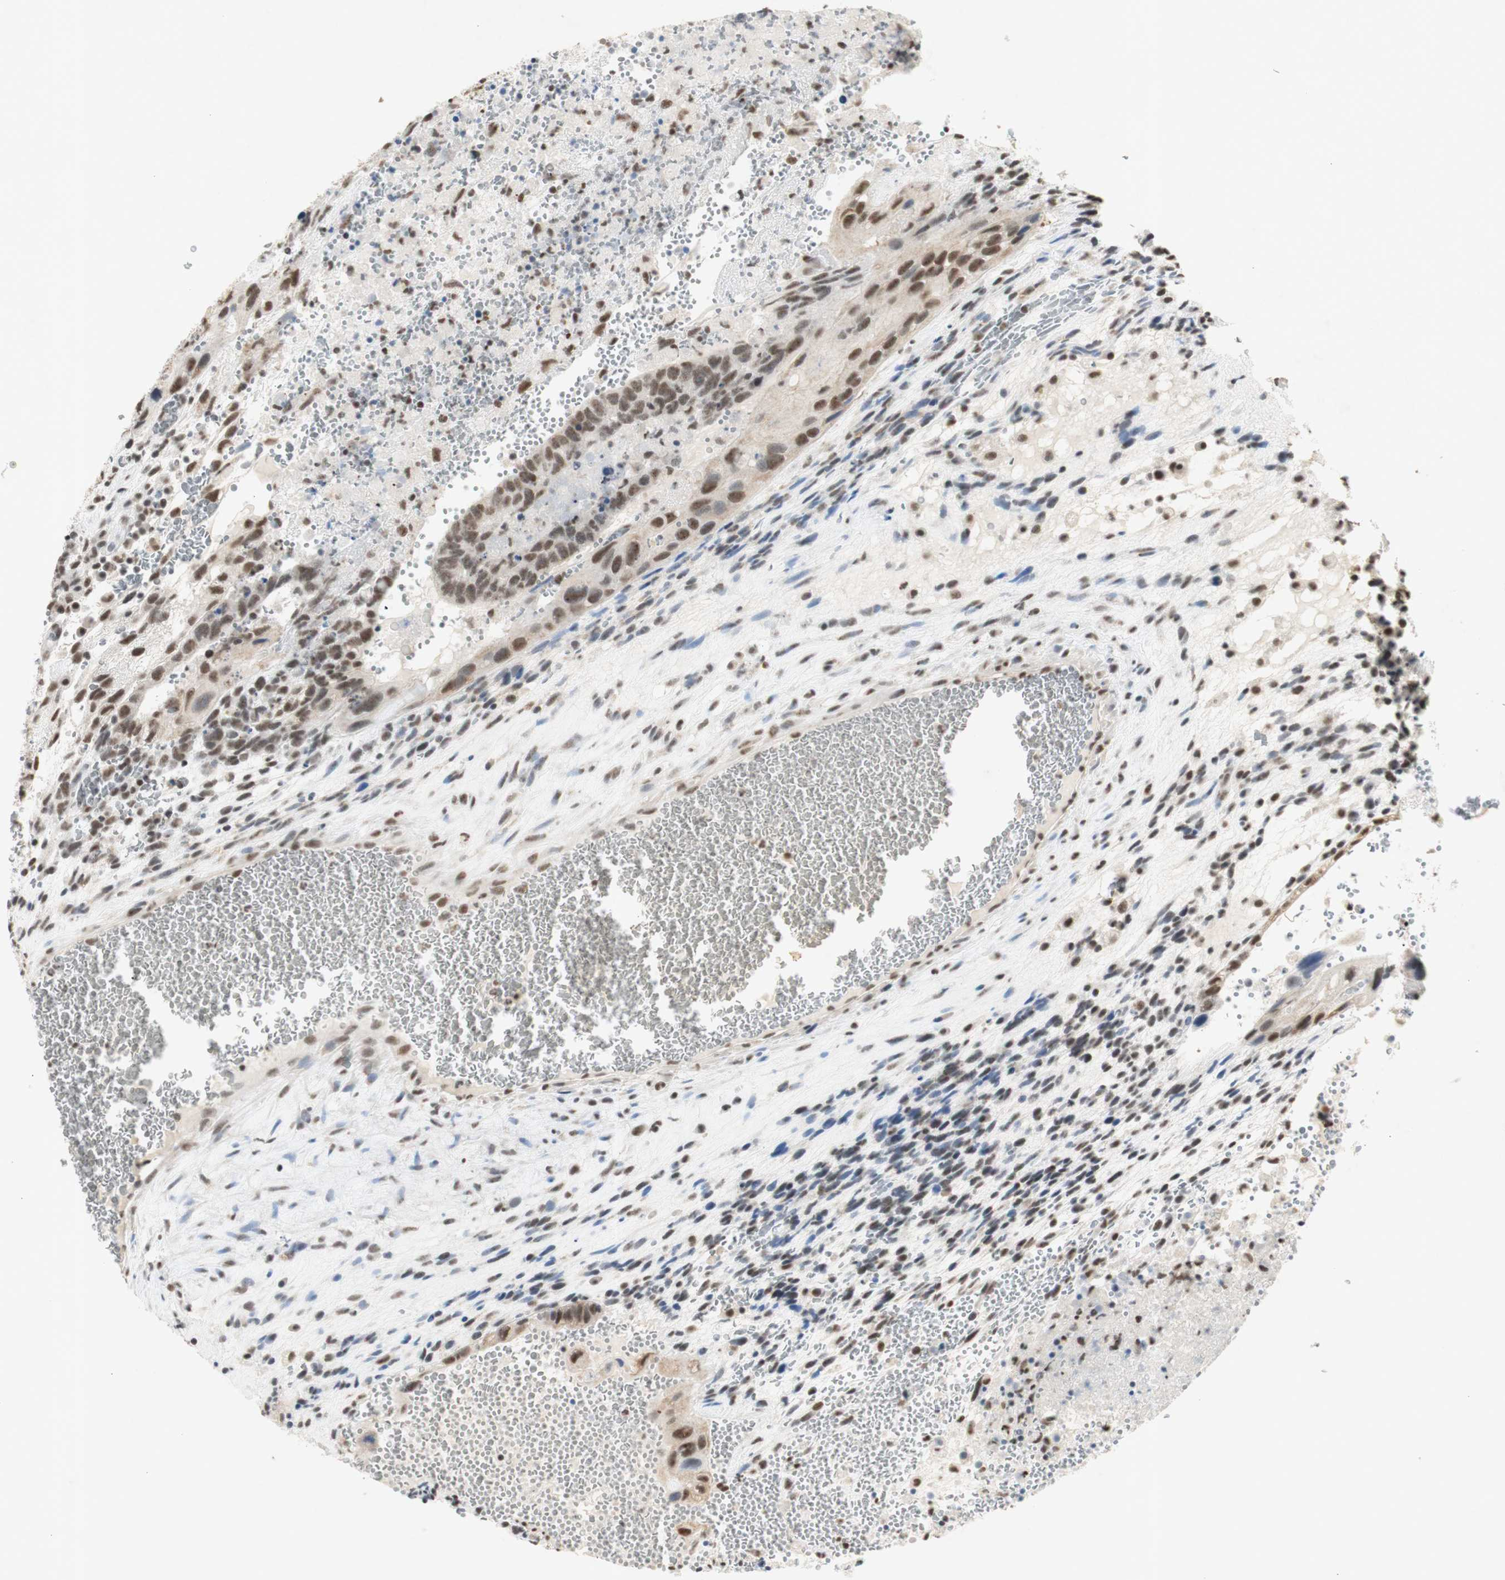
{"staining": {"intensity": "moderate", "quantity": ">75%", "location": "nuclear"}, "tissue": "testis cancer", "cell_type": "Tumor cells", "image_type": "cancer", "snomed": [{"axis": "morphology", "description": "Seminoma, NOS"}, {"axis": "morphology", "description": "Carcinoma, Embryonal, NOS"}, {"axis": "topography", "description": "Testis"}], "caption": "Human testis cancer stained with a brown dye demonstrates moderate nuclear positive positivity in approximately >75% of tumor cells.", "gene": "SNRPB", "patient": {"sex": "male", "age": 52}}